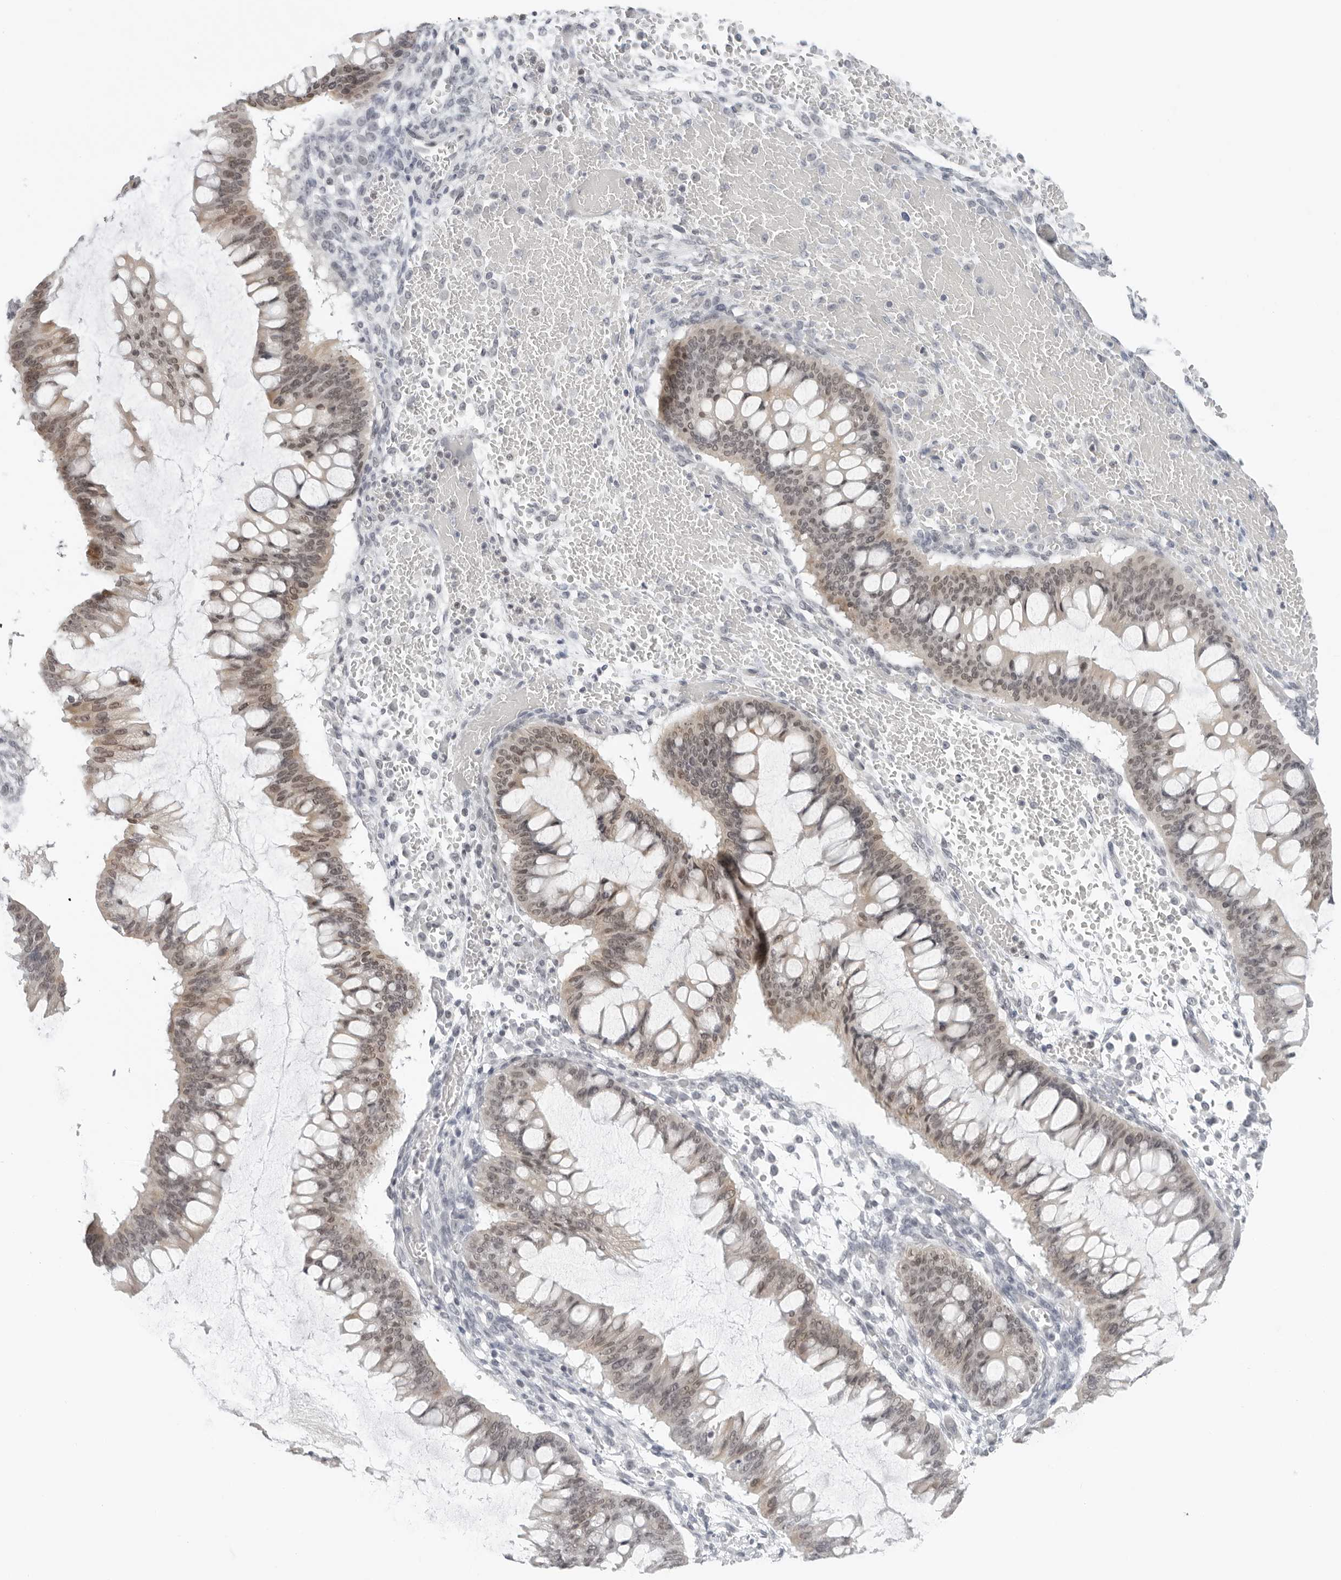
{"staining": {"intensity": "weak", "quantity": "25%-75%", "location": "cytoplasmic/membranous,nuclear"}, "tissue": "ovarian cancer", "cell_type": "Tumor cells", "image_type": "cancer", "snomed": [{"axis": "morphology", "description": "Cystadenocarcinoma, mucinous, NOS"}, {"axis": "topography", "description": "Ovary"}], "caption": "Approximately 25%-75% of tumor cells in human ovarian mucinous cystadenocarcinoma reveal weak cytoplasmic/membranous and nuclear protein positivity as visualized by brown immunohistochemical staining.", "gene": "FLG2", "patient": {"sex": "female", "age": 73}}